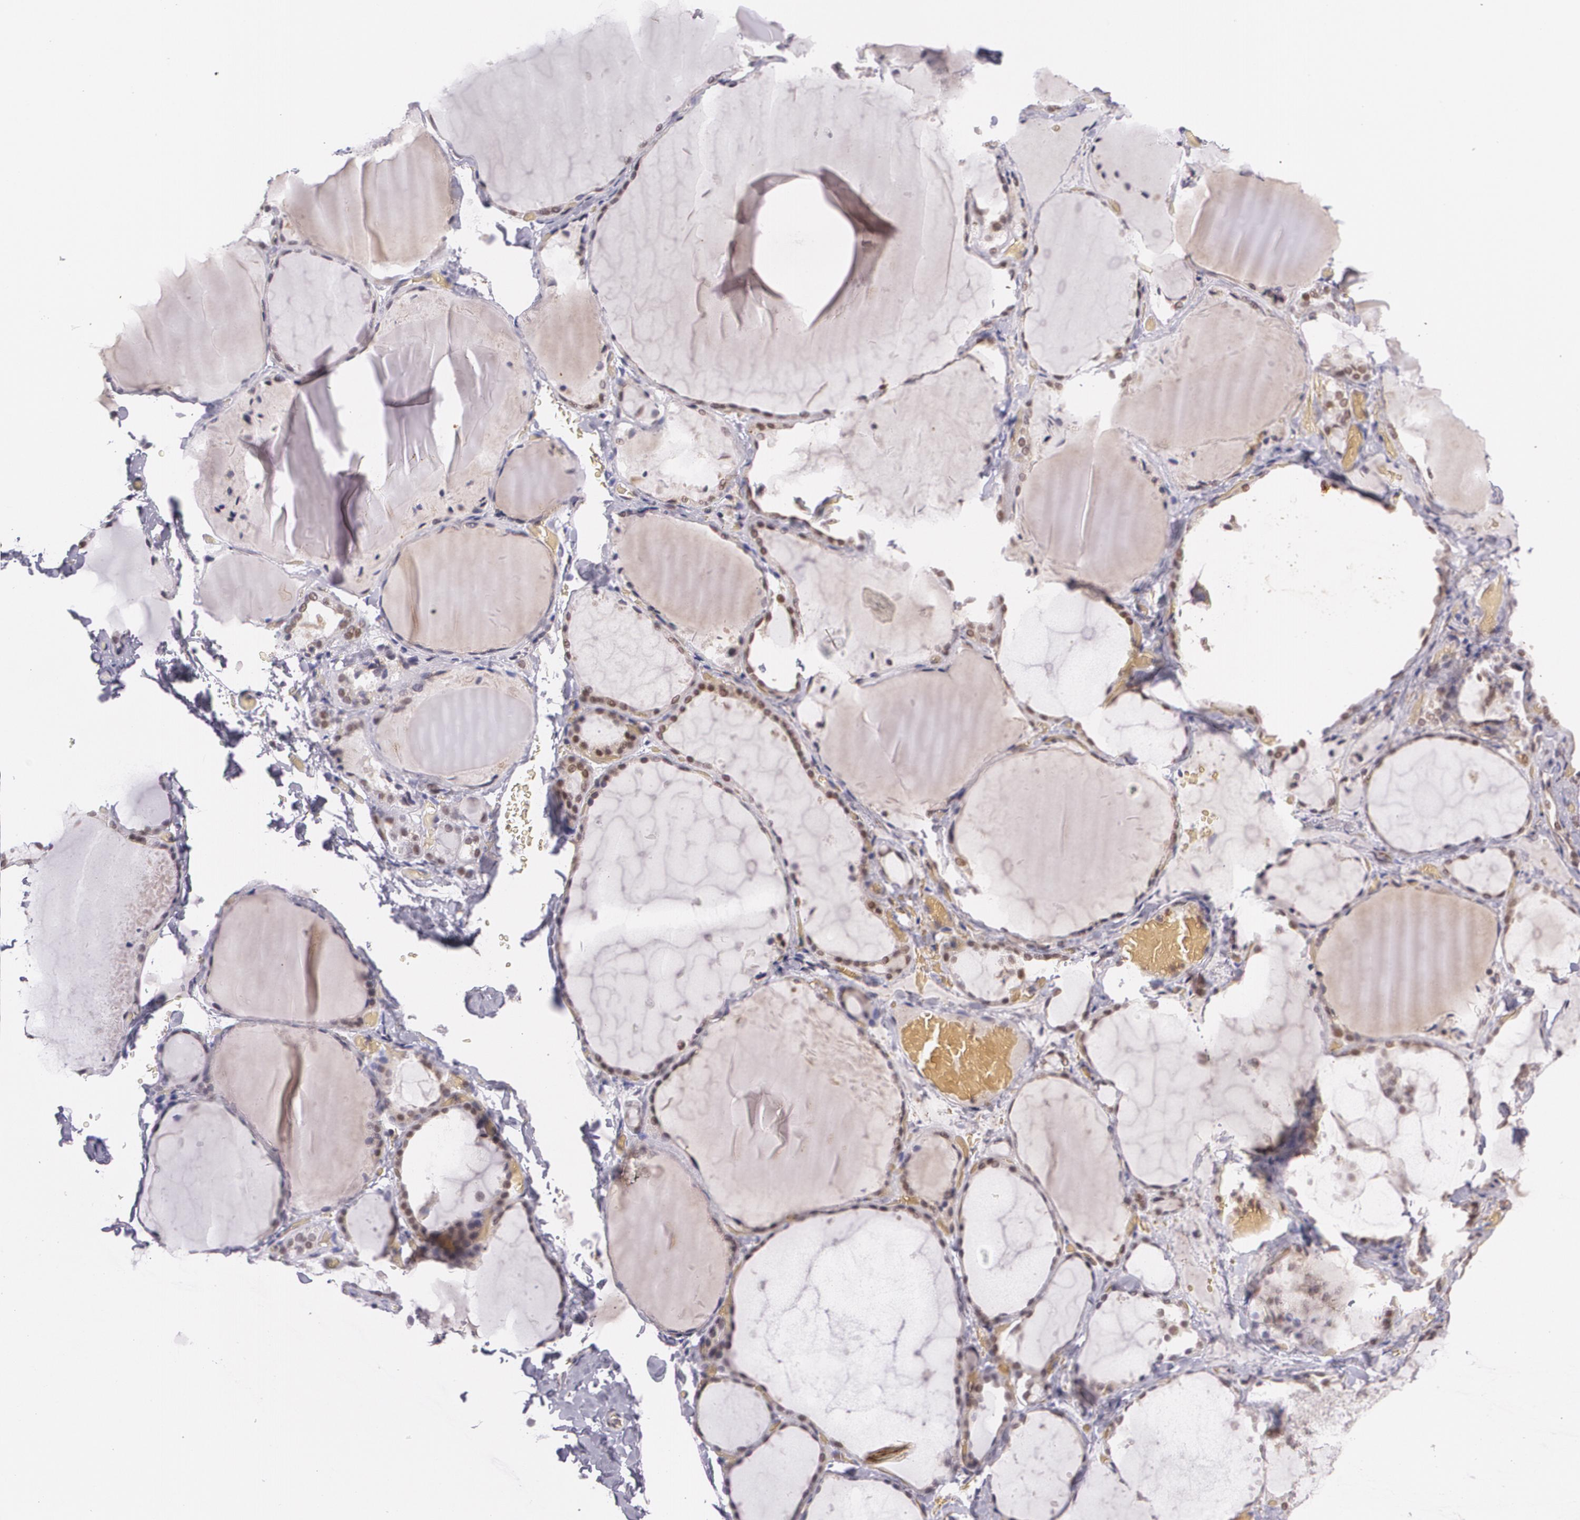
{"staining": {"intensity": "weak", "quantity": "<25%", "location": "nuclear"}, "tissue": "thyroid gland", "cell_type": "Glandular cells", "image_type": "normal", "snomed": [{"axis": "morphology", "description": "Normal tissue, NOS"}, {"axis": "topography", "description": "Thyroid gland"}], "caption": "This is an IHC photomicrograph of unremarkable human thyroid gland. There is no positivity in glandular cells.", "gene": "CUL2", "patient": {"sex": "female", "age": 22}}